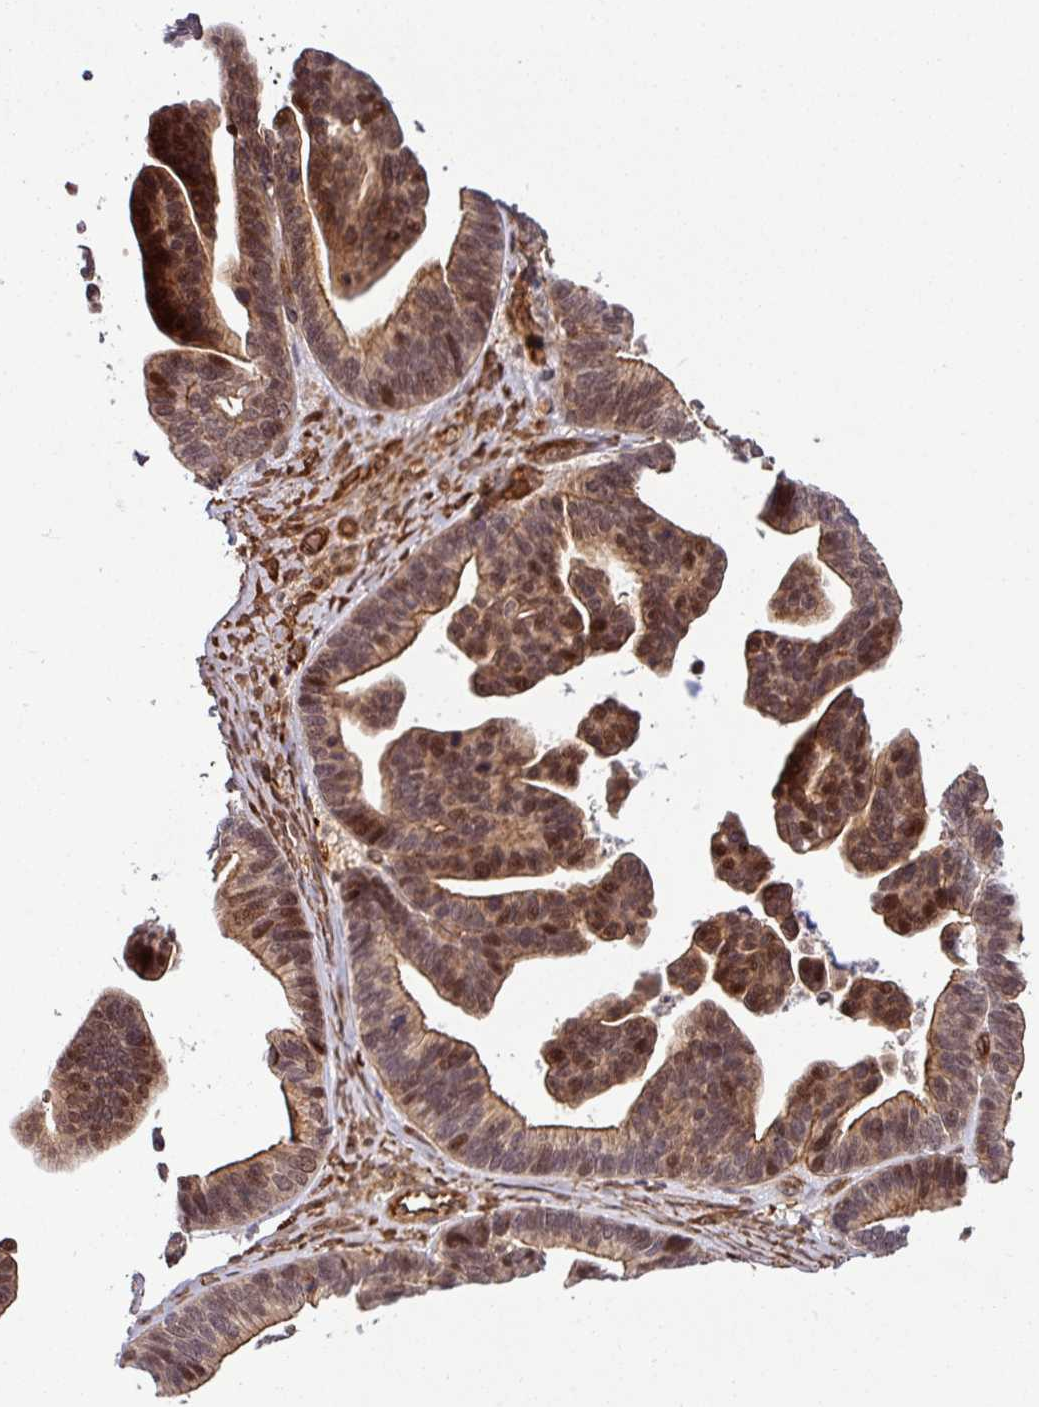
{"staining": {"intensity": "moderate", "quantity": ">75%", "location": "cytoplasmic/membranous,nuclear"}, "tissue": "ovarian cancer", "cell_type": "Tumor cells", "image_type": "cancer", "snomed": [{"axis": "morphology", "description": "Cystadenocarcinoma, serous, NOS"}, {"axis": "topography", "description": "Ovary"}], "caption": "Brown immunohistochemical staining in human ovarian serous cystadenocarcinoma reveals moderate cytoplasmic/membranous and nuclear expression in about >75% of tumor cells. The staining was performed using DAB (3,3'-diaminobenzidine) to visualize the protein expression in brown, while the nuclei were stained in blue with hematoxylin (Magnification: 20x).", "gene": "C7orf50", "patient": {"sex": "female", "age": 56}}